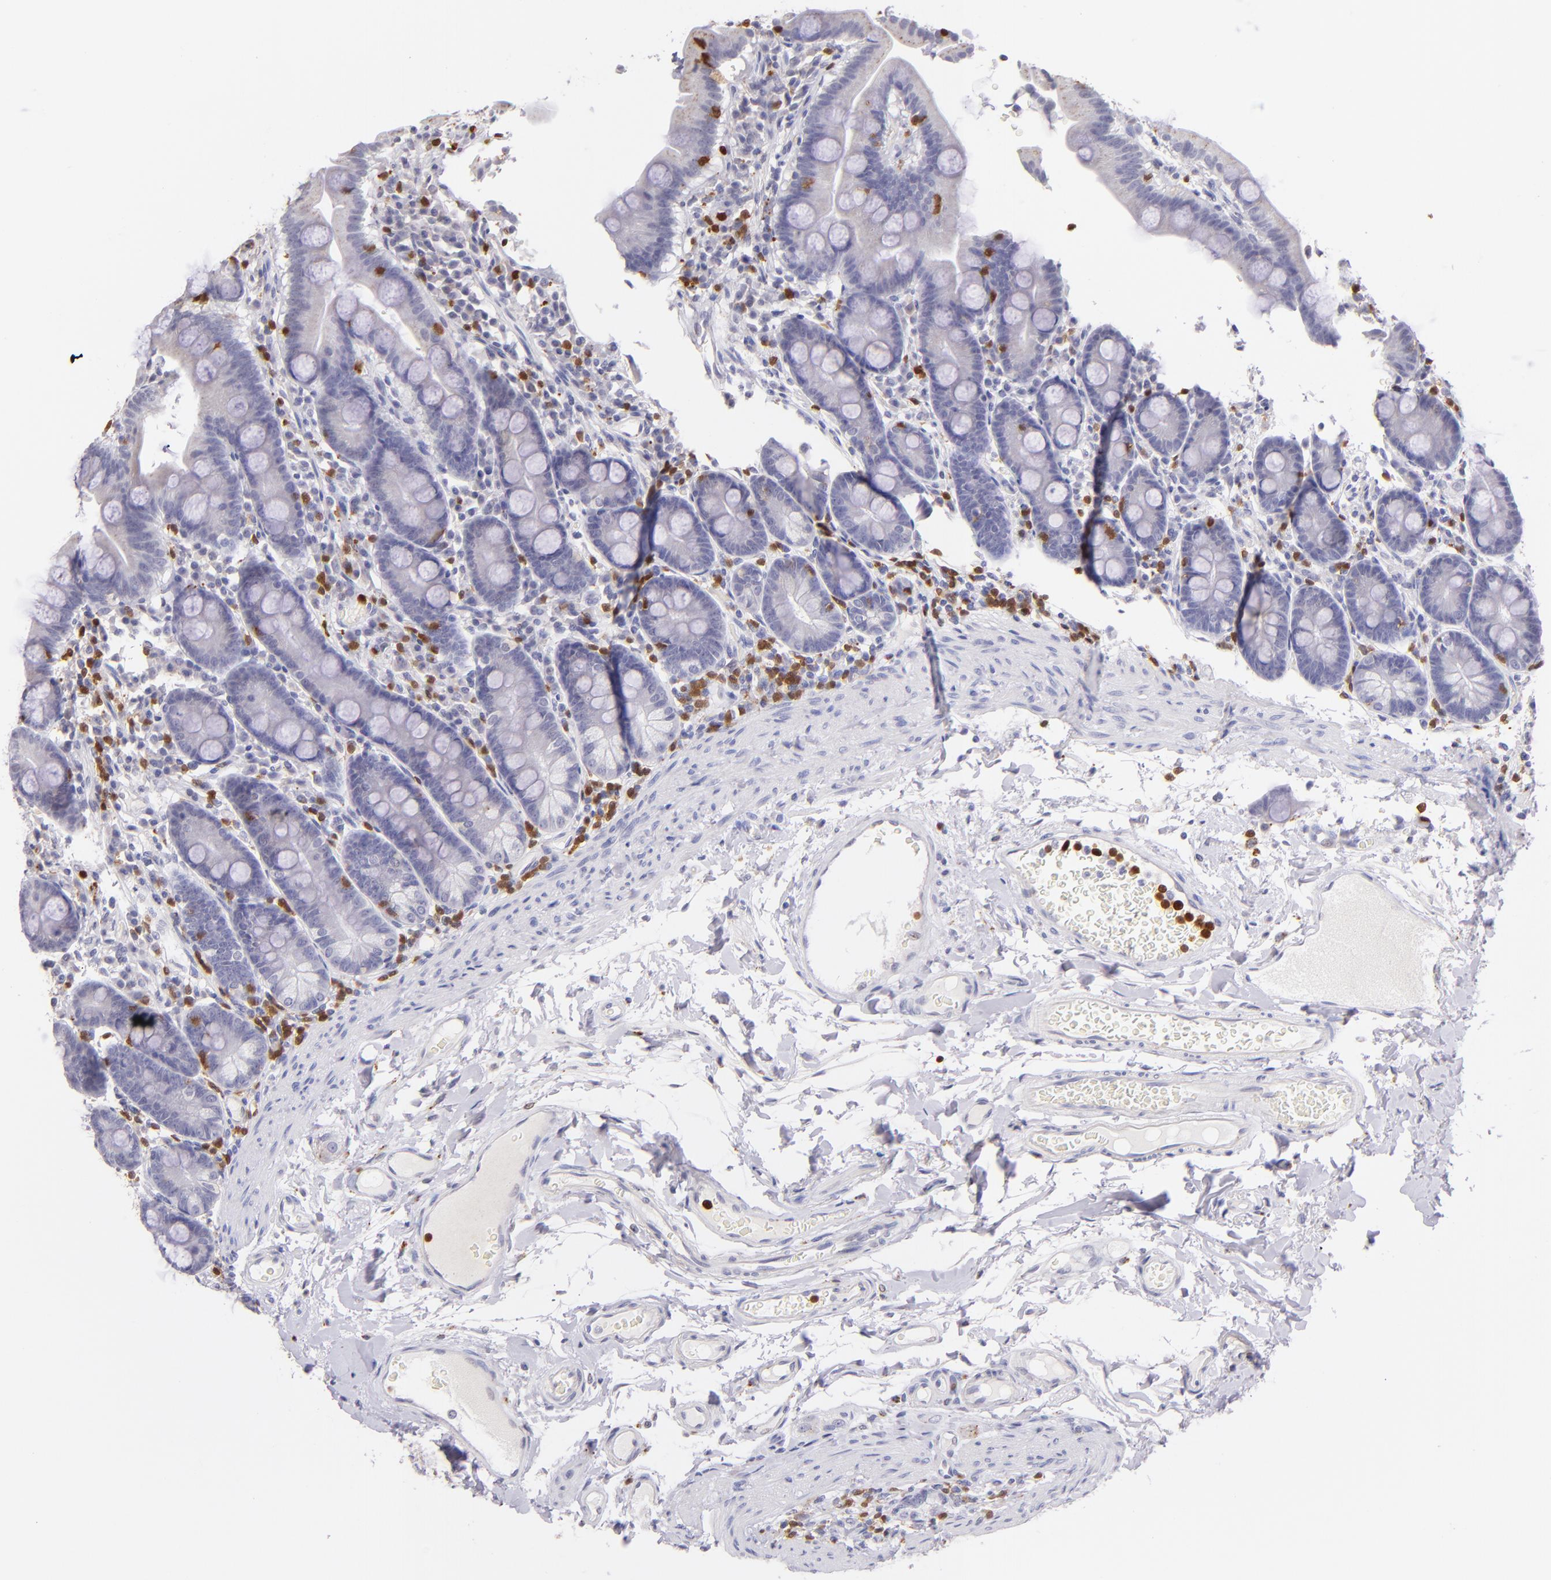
{"staining": {"intensity": "negative", "quantity": "none", "location": "none"}, "tissue": "duodenum", "cell_type": "Glandular cells", "image_type": "normal", "snomed": [{"axis": "morphology", "description": "Normal tissue, NOS"}, {"axis": "topography", "description": "Duodenum"}], "caption": "A high-resolution histopathology image shows immunohistochemistry staining of normal duodenum, which exhibits no significant staining in glandular cells. Brightfield microscopy of IHC stained with DAB (brown) and hematoxylin (blue), captured at high magnification.", "gene": "ZAP70", "patient": {"sex": "male", "age": 50}}